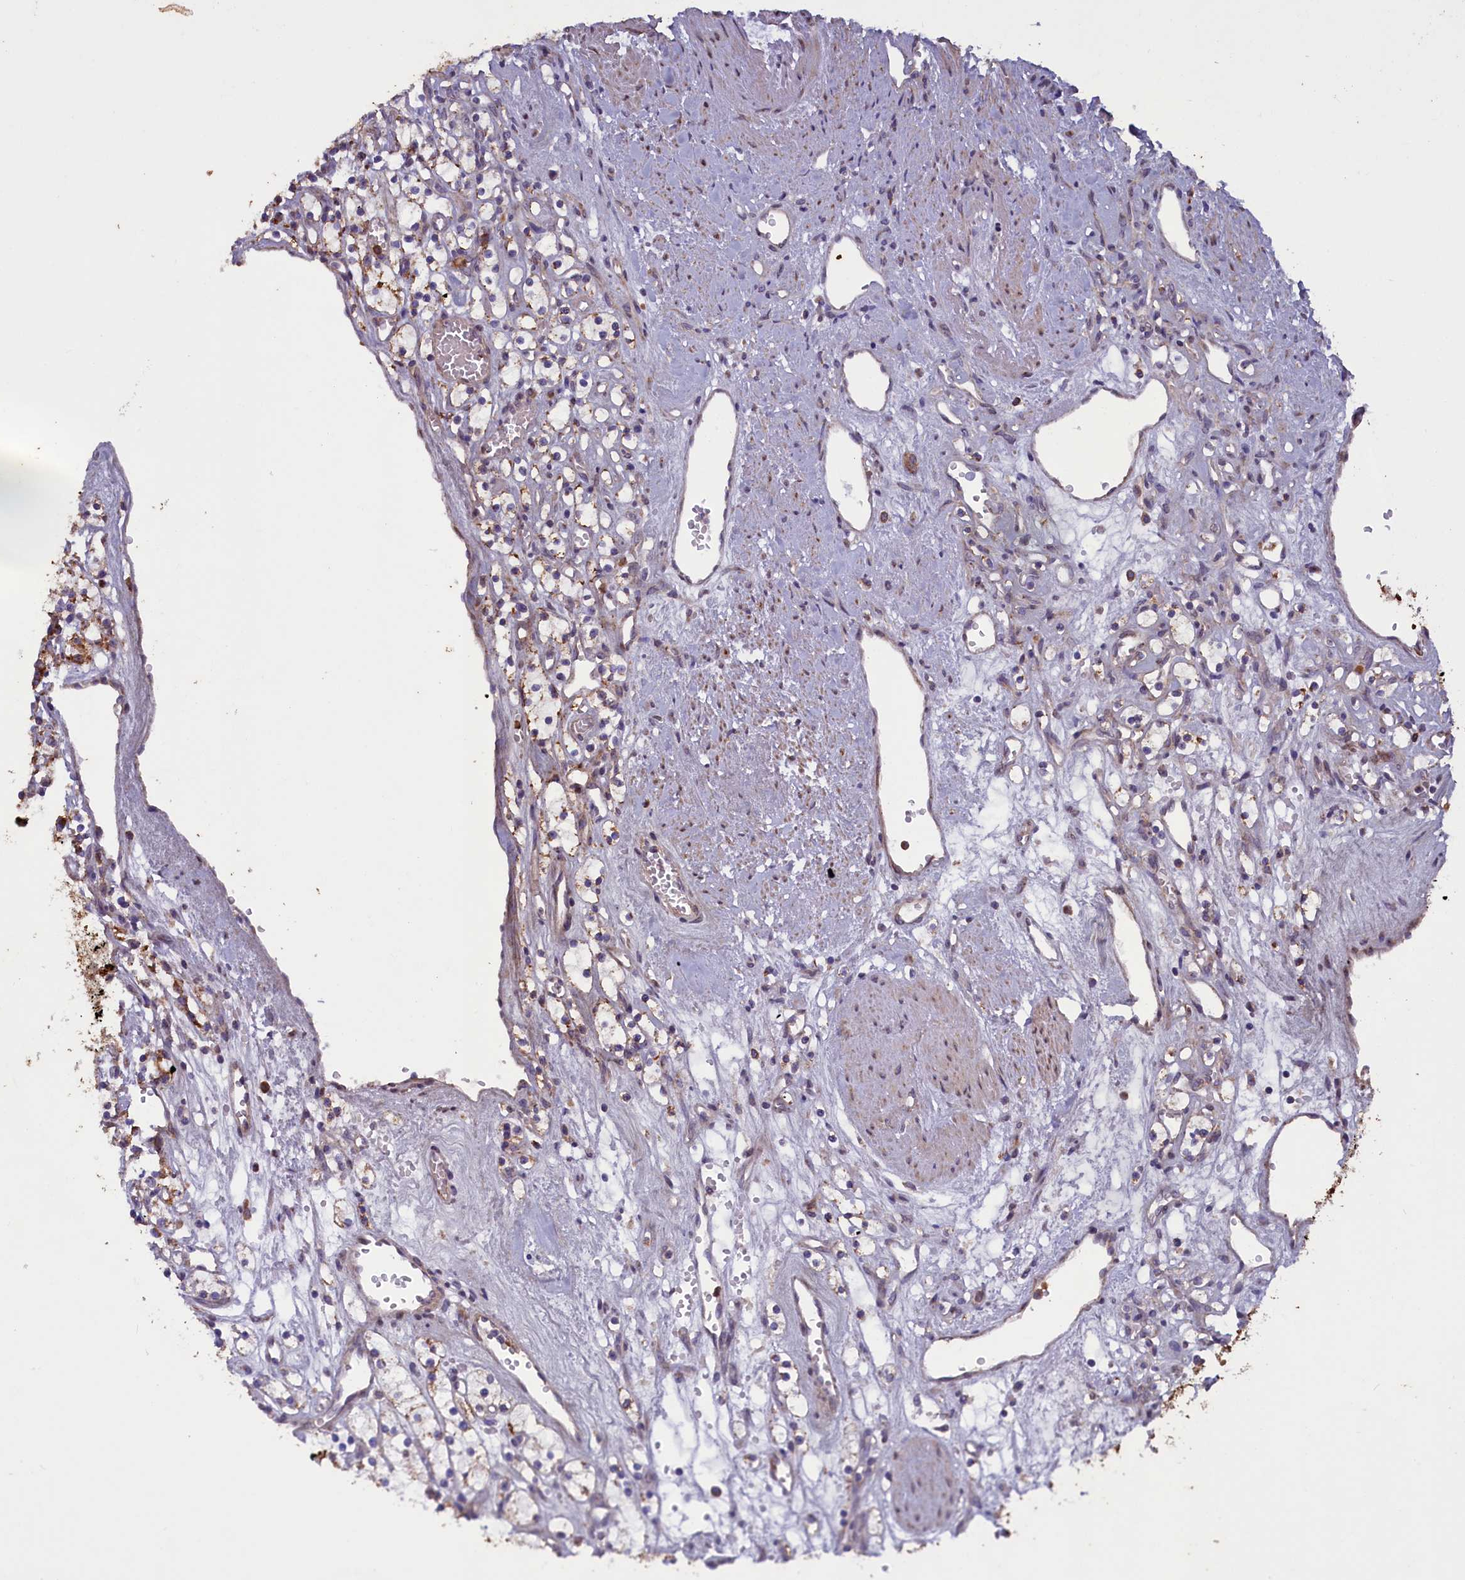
{"staining": {"intensity": "moderate", "quantity": "<25%", "location": "cytoplasmic/membranous"}, "tissue": "renal cancer", "cell_type": "Tumor cells", "image_type": "cancer", "snomed": [{"axis": "morphology", "description": "Adenocarcinoma, NOS"}, {"axis": "topography", "description": "Kidney"}], "caption": "Human renal cancer stained for a protein (brown) reveals moderate cytoplasmic/membranous positive expression in about <25% of tumor cells.", "gene": "ACAD8", "patient": {"sex": "female", "age": 59}}